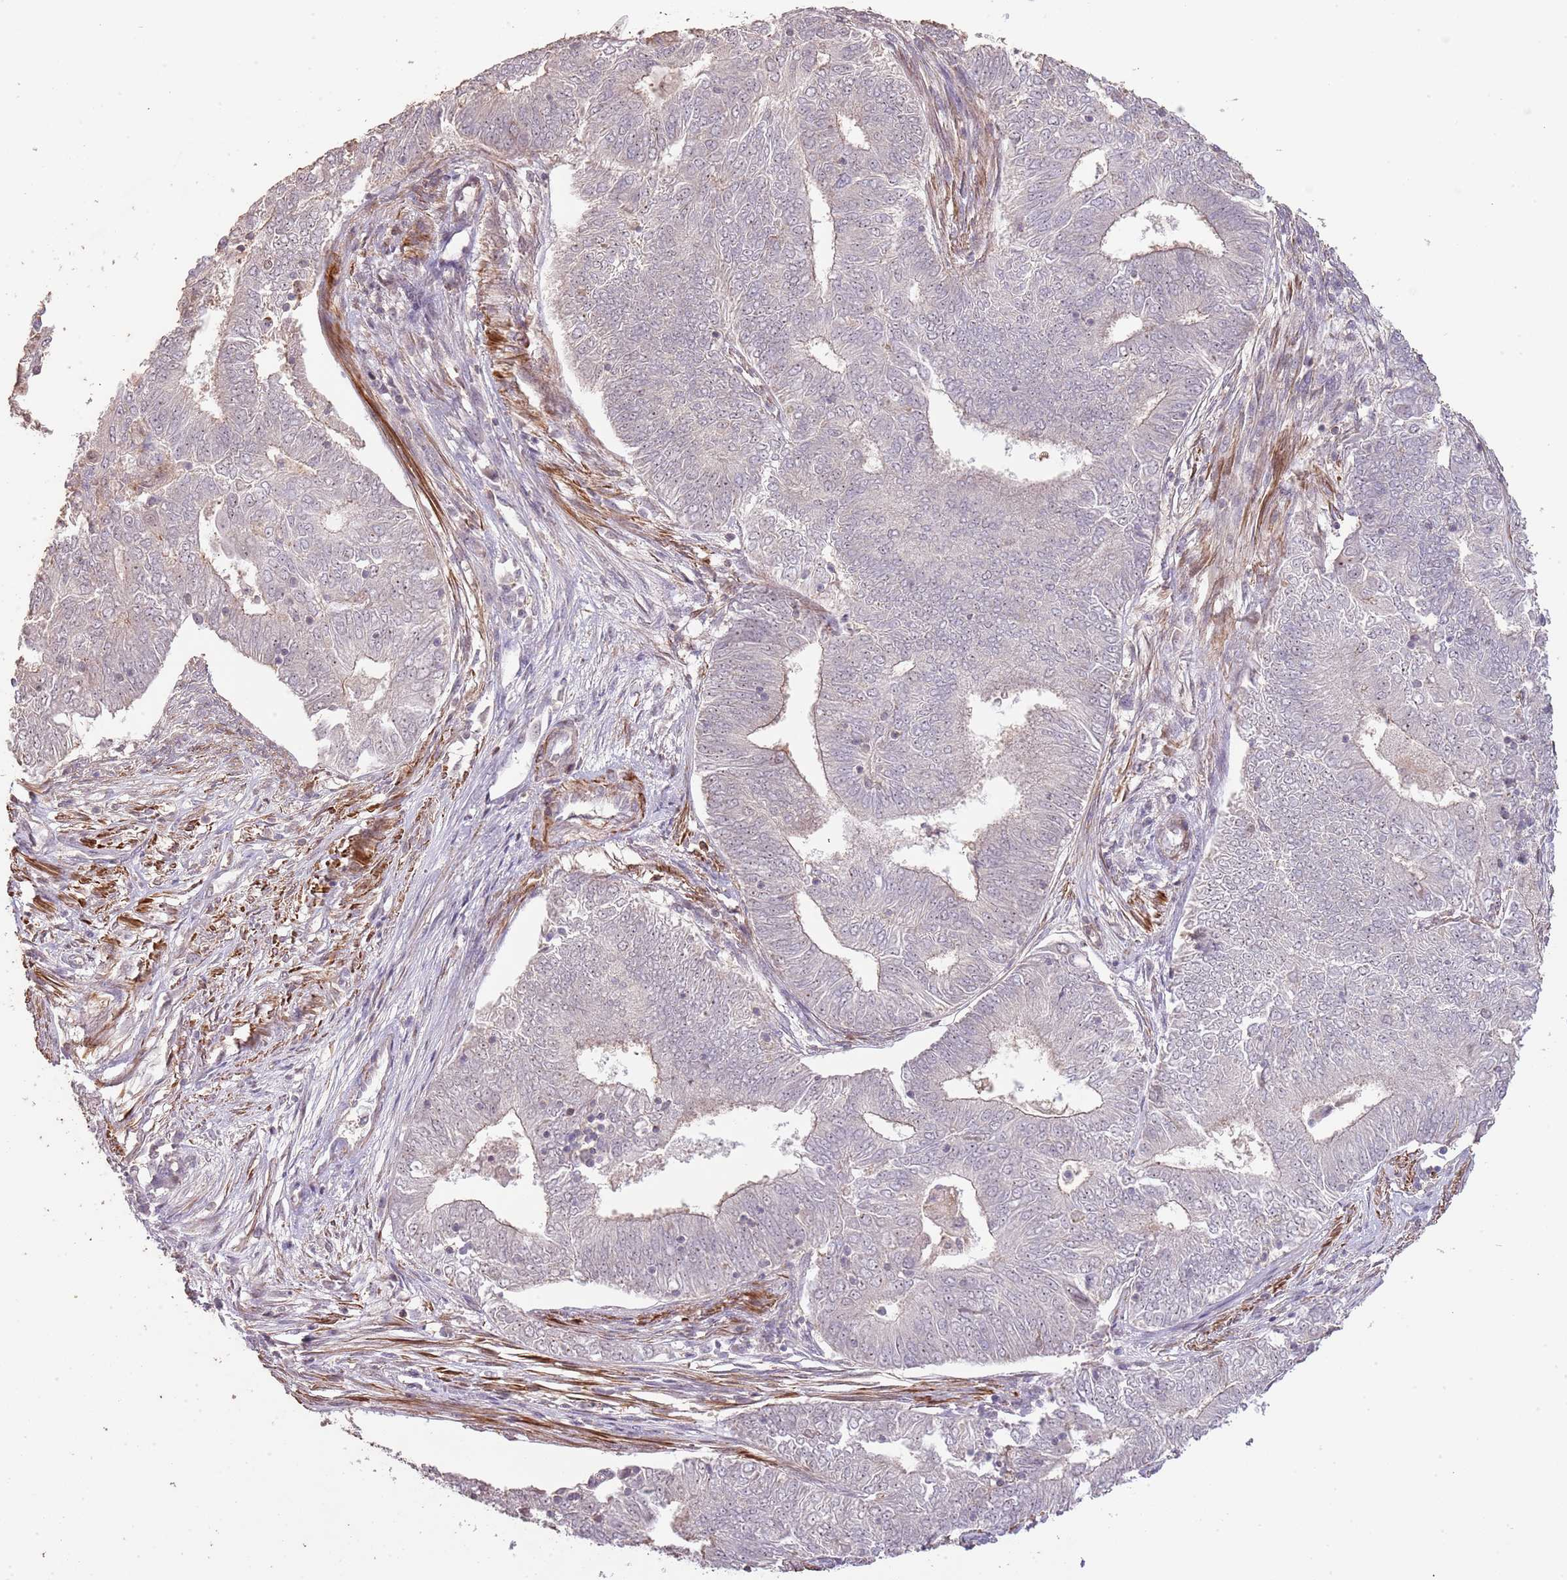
{"staining": {"intensity": "negative", "quantity": "none", "location": "none"}, "tissue": "endometrial cancer", "cell_type": "Tumor cells", "image_type": "cancer", "snomed": [{"axis": "morphology", "description": "Adenocarcinoma, NOS"}, {"axis": "topography", "description": "Endometrium"}], "caption": "This is a photomicrograph of IHC staining of adenocarcinoma (endometrial), which shows no staining in tumor cells.", "gene": "ADTRP", "patient": {"sex": "female", "age": 62}}